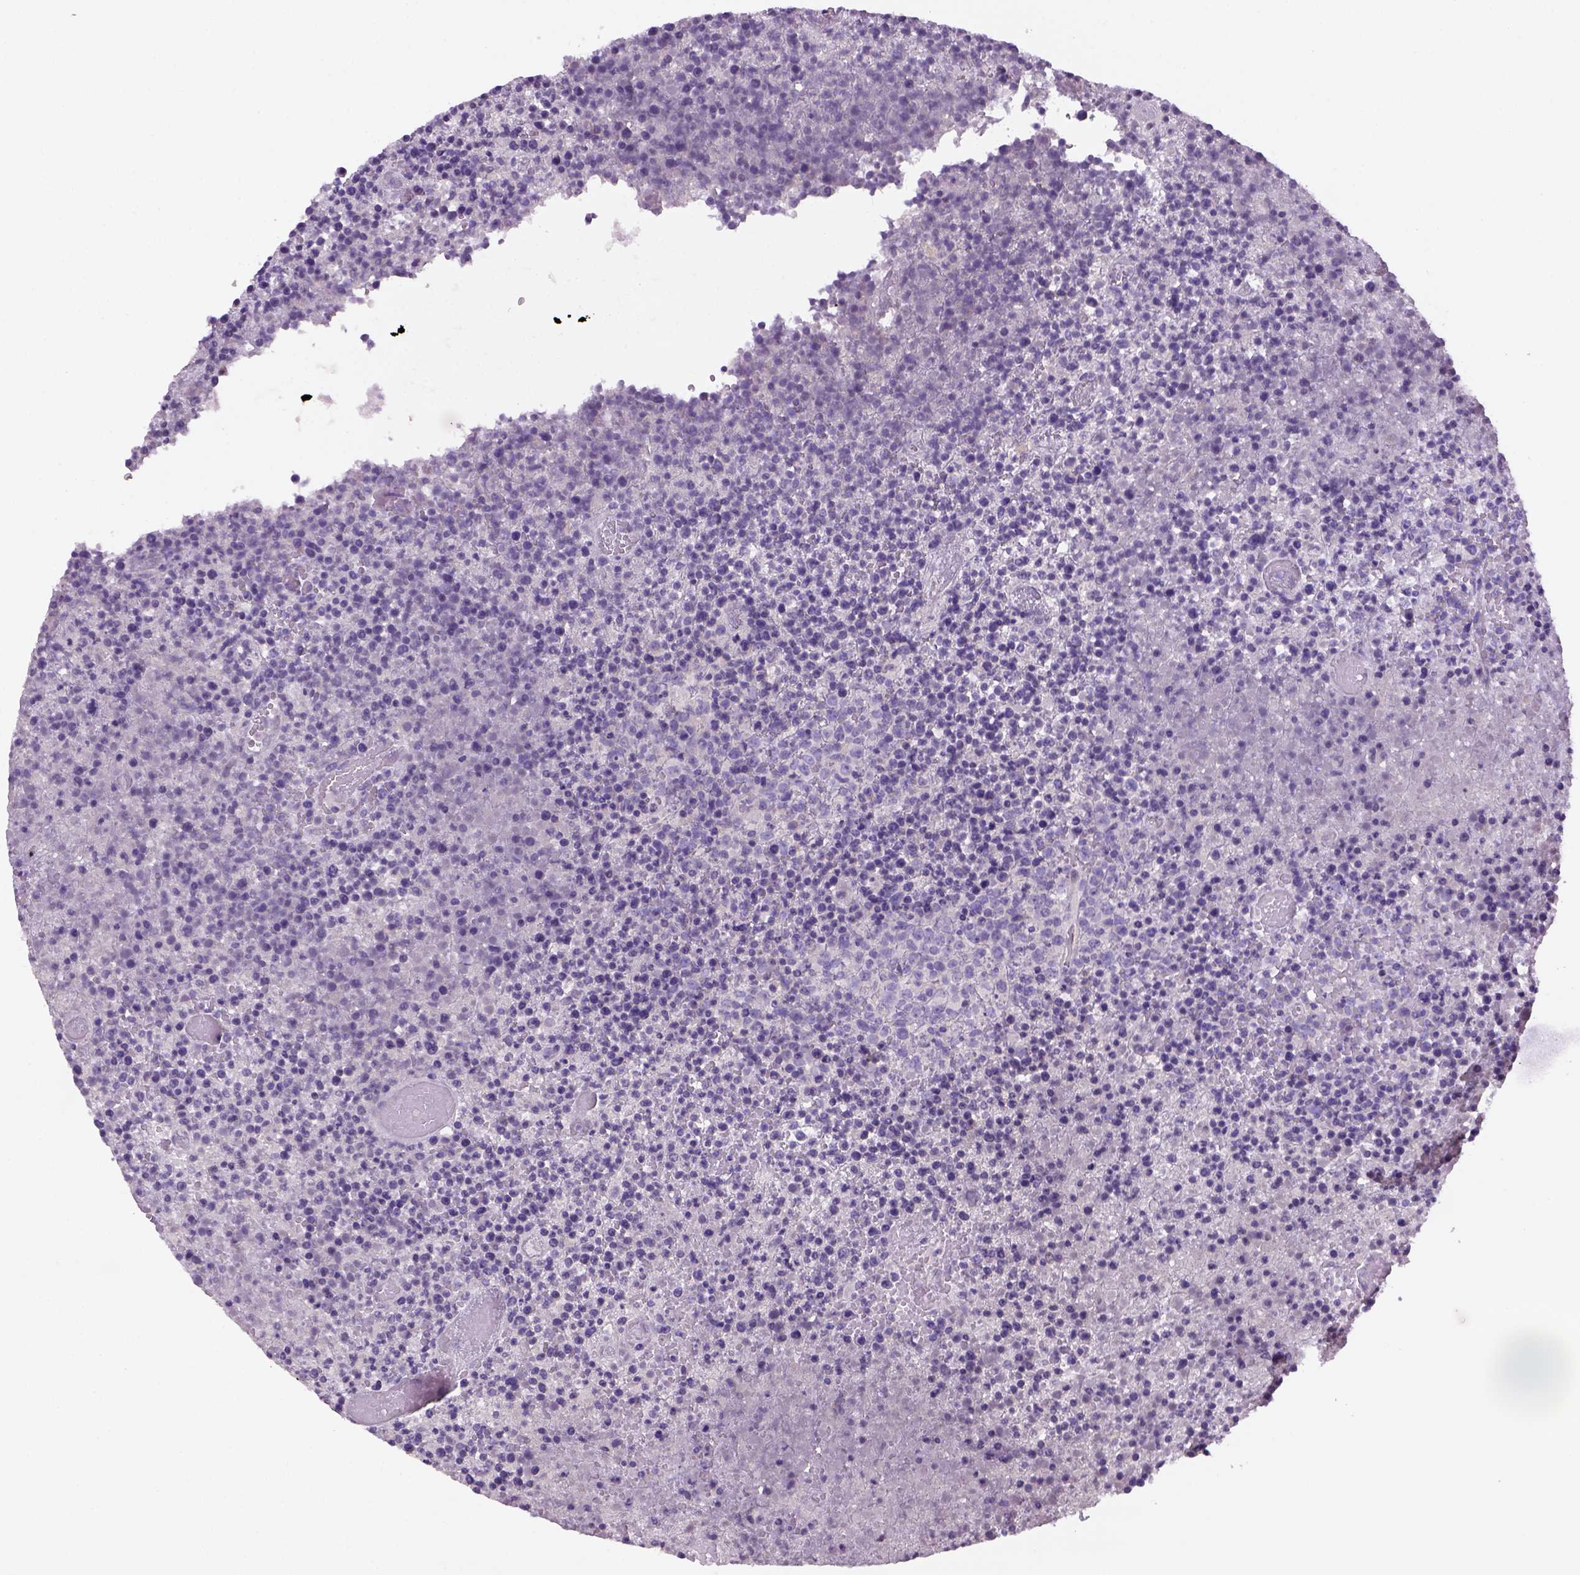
{"staining": {"intensity": "negative", "quantity": "none", "location": "none"}, "tissue": "lymphoma", "cell_type": "Tumor cells", "image_type": "cancer", "snomed": [{"axis": "morphology", "description": "Malignant lymphoma, non-Hodgkin's type, High grade"}, {"axis": "topography", "description": "Lymph node"}], "caption": "The immunohistochemistry image has no significant staining in tumor cells of high-grade malignant lymphoma, non-Hodgkin's type tissue. The staining was performed using DAB (3,3'-diaminobenzidine) to visualize the protein expression in brown, while the nuclei were stained in blue with hematoxylin (Magnification: 20x).", "gene": "DNAH11", "patient": {"sex": "male", "age": 13}}